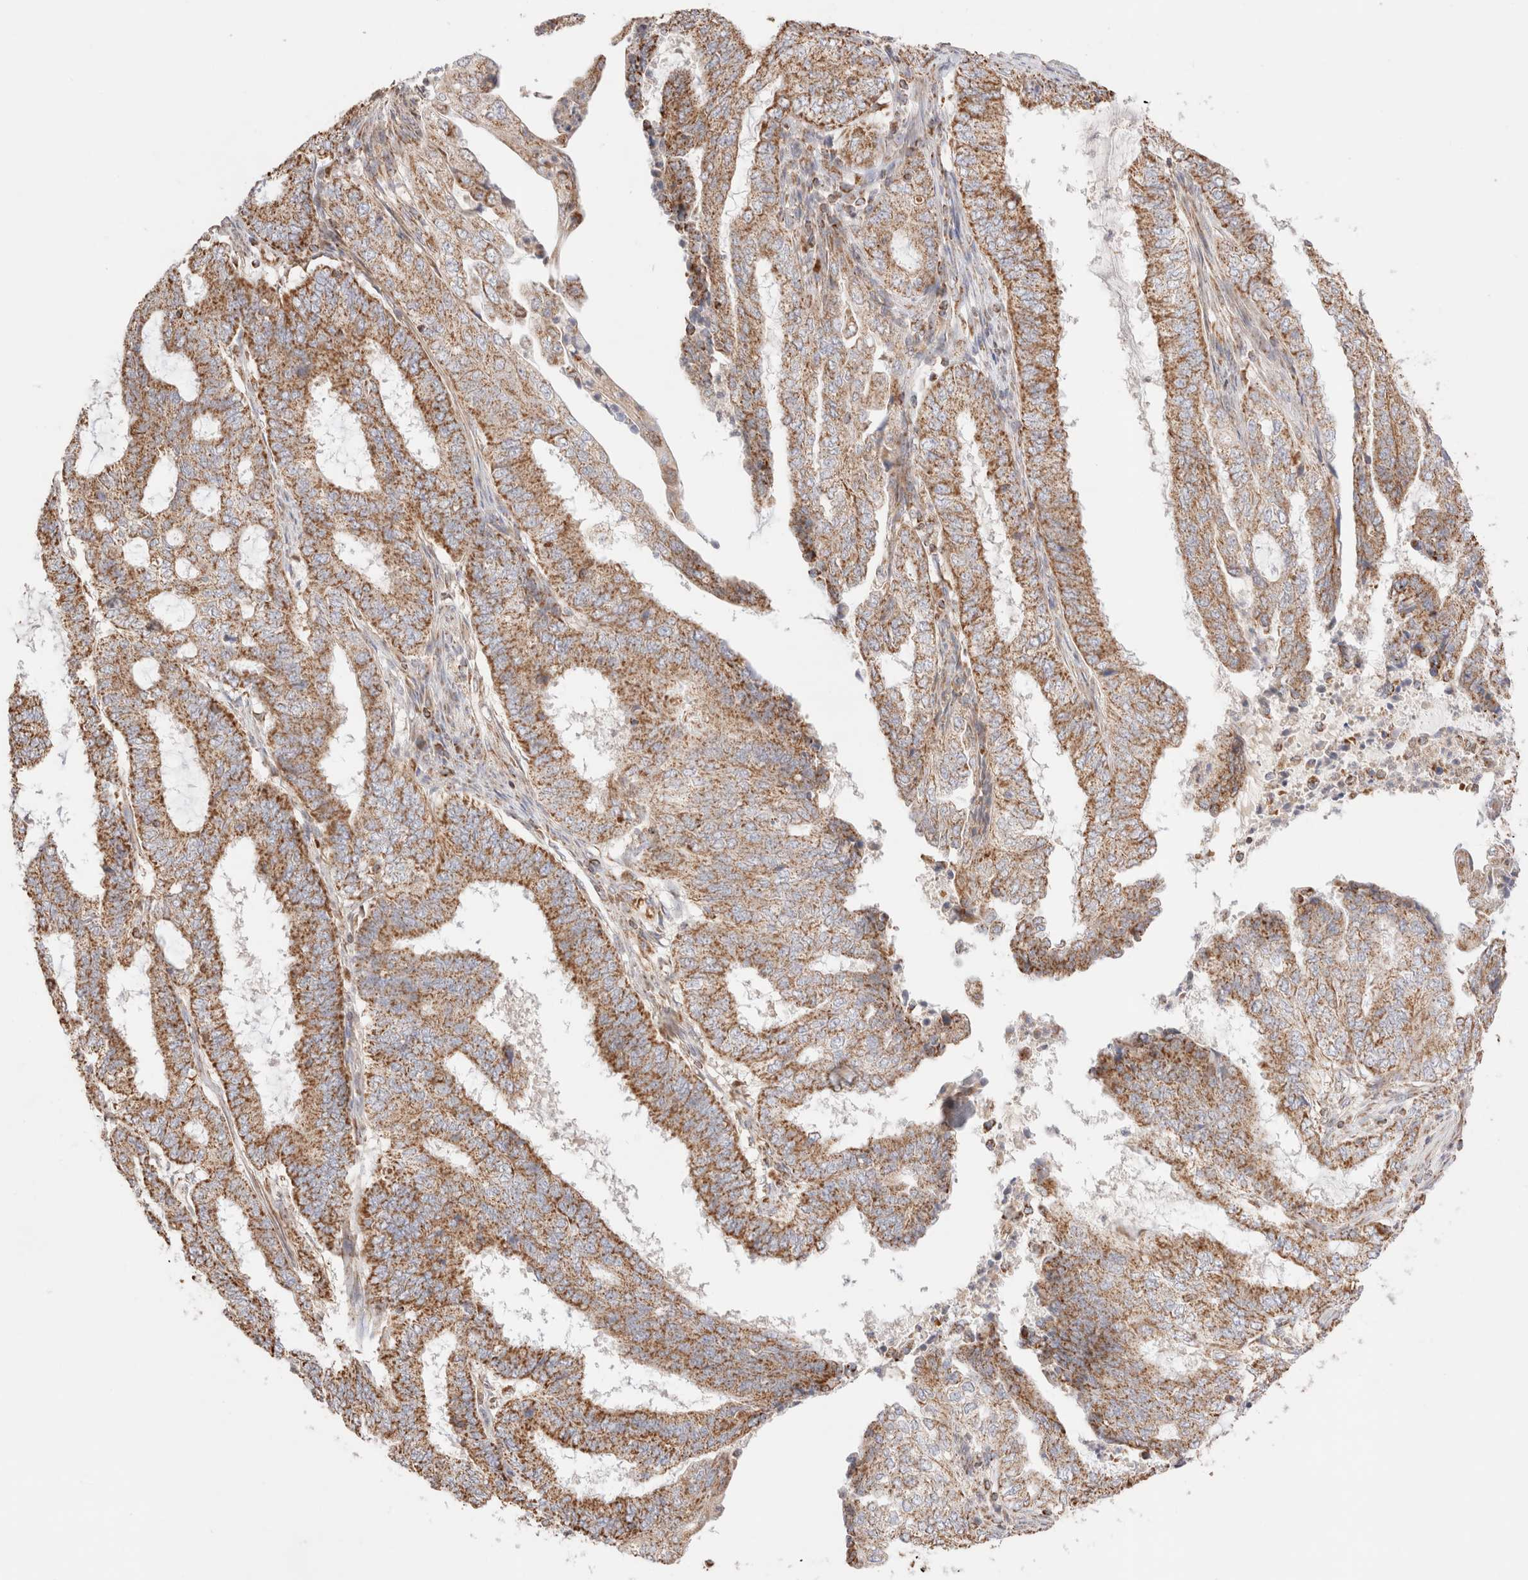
{"staining": {"intensity": "moderate", "quantity": ">75%", "location": "cytoplasmic/membranous"}, "tissue": "endometrial cancer", "cell_type": "Tumor cells", "image_type": "cancer", "snomed": [{"axis": "morphology", "description": "Adenocarcinoma, NOS"}, {"axis": "topography", "description": "Endometrium"}], "caption": "Tumor cells demonstrate medium levels of moderate cytoplasmic/membranous staining in about >75% of cells in adenocarcinoma (endometrial).", "gene": "TMPPE", "patient": {"sex": "female", "age": 51}}